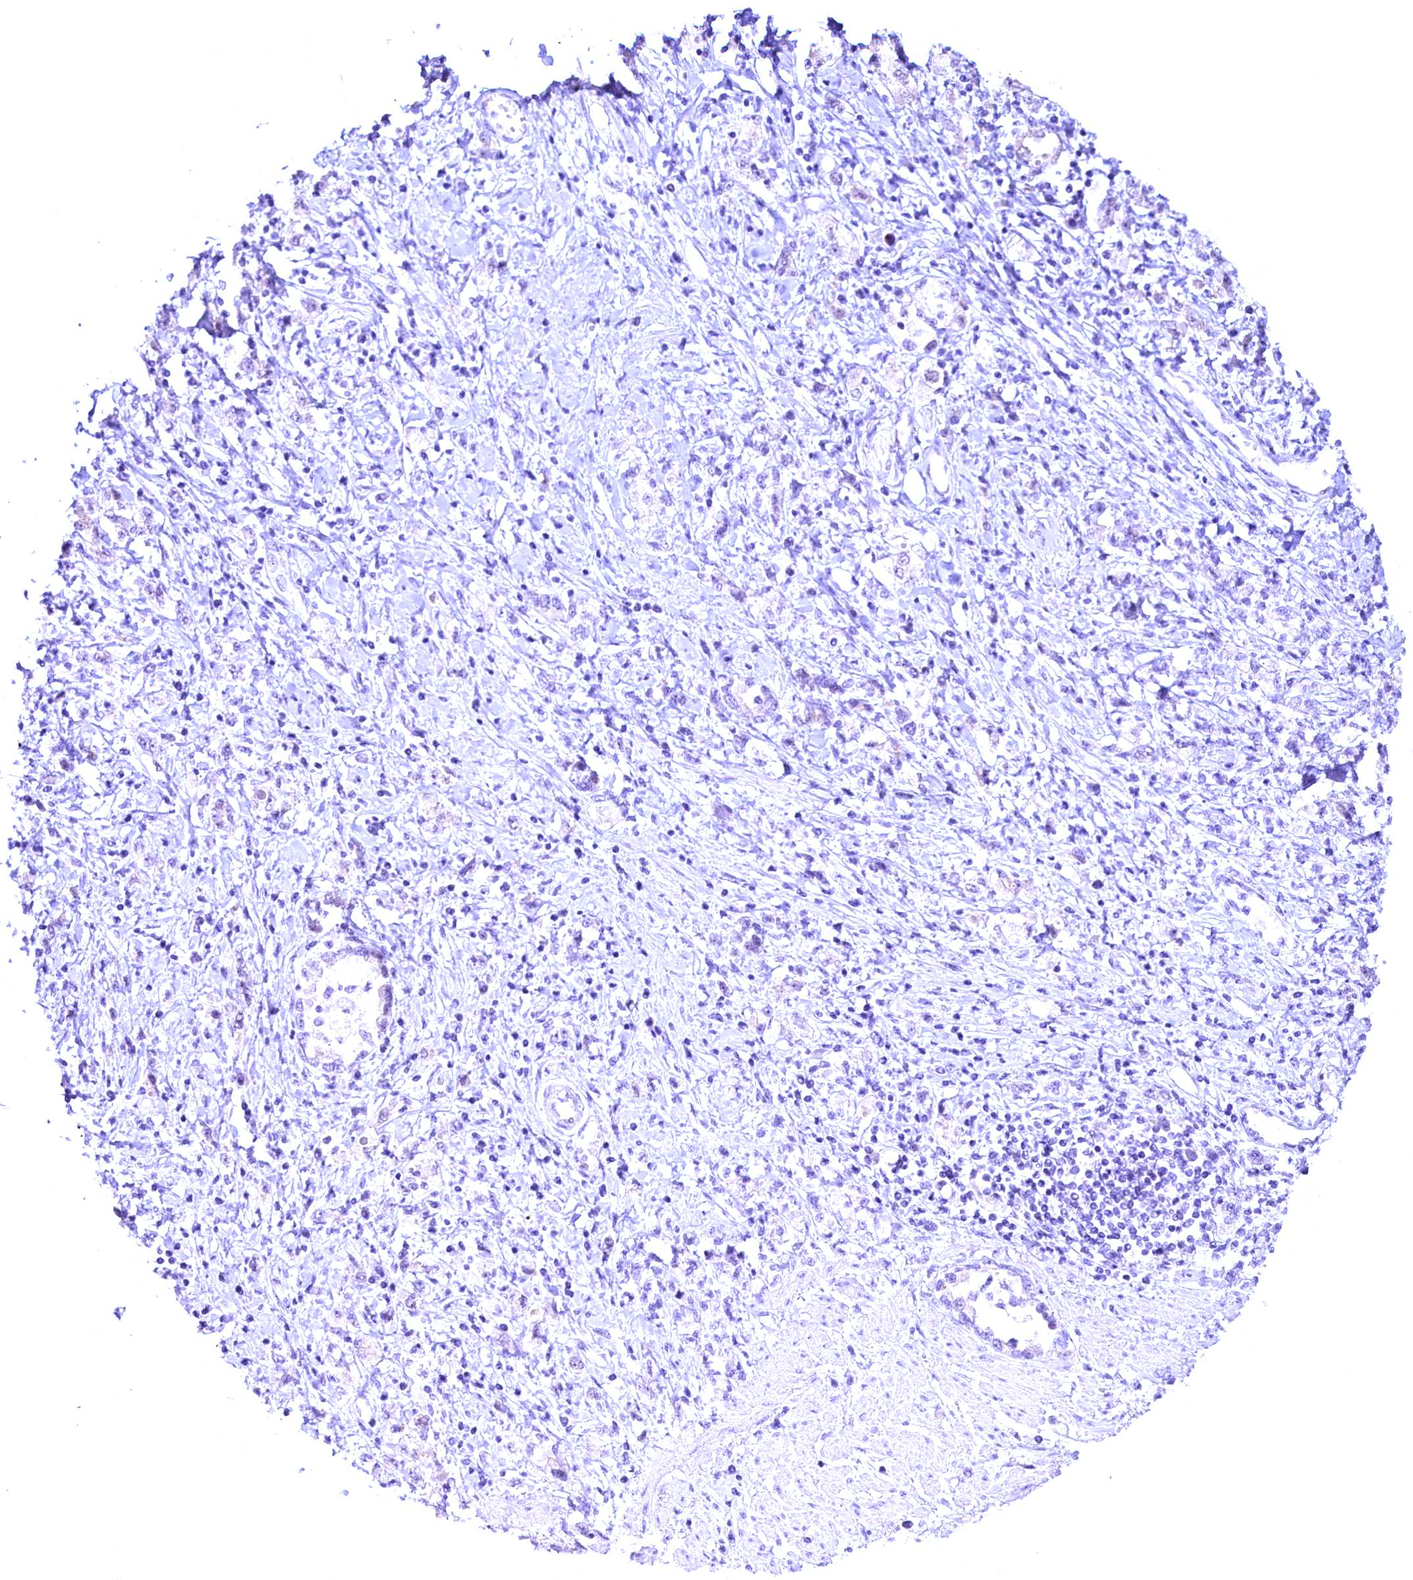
{"staining": {"intensity": "negative", "quantity": "none", "location": "none"}, "tissue": "stomach cancer", "cell_type": "Tumor cells", "image_type": "cancer", "snomed": [{"axis": "morphology", "description": "Adenocarcinoma, NOS"}, {"axis": "topography", "description": "Stomach"}], "caption": "Tumor cells are negative for brown protein staining in adenocarcinoma (stomach). Nuclei are stained in blue.", "gene": "CCDC106", "patient": {"sex": "female", "age": 76}}